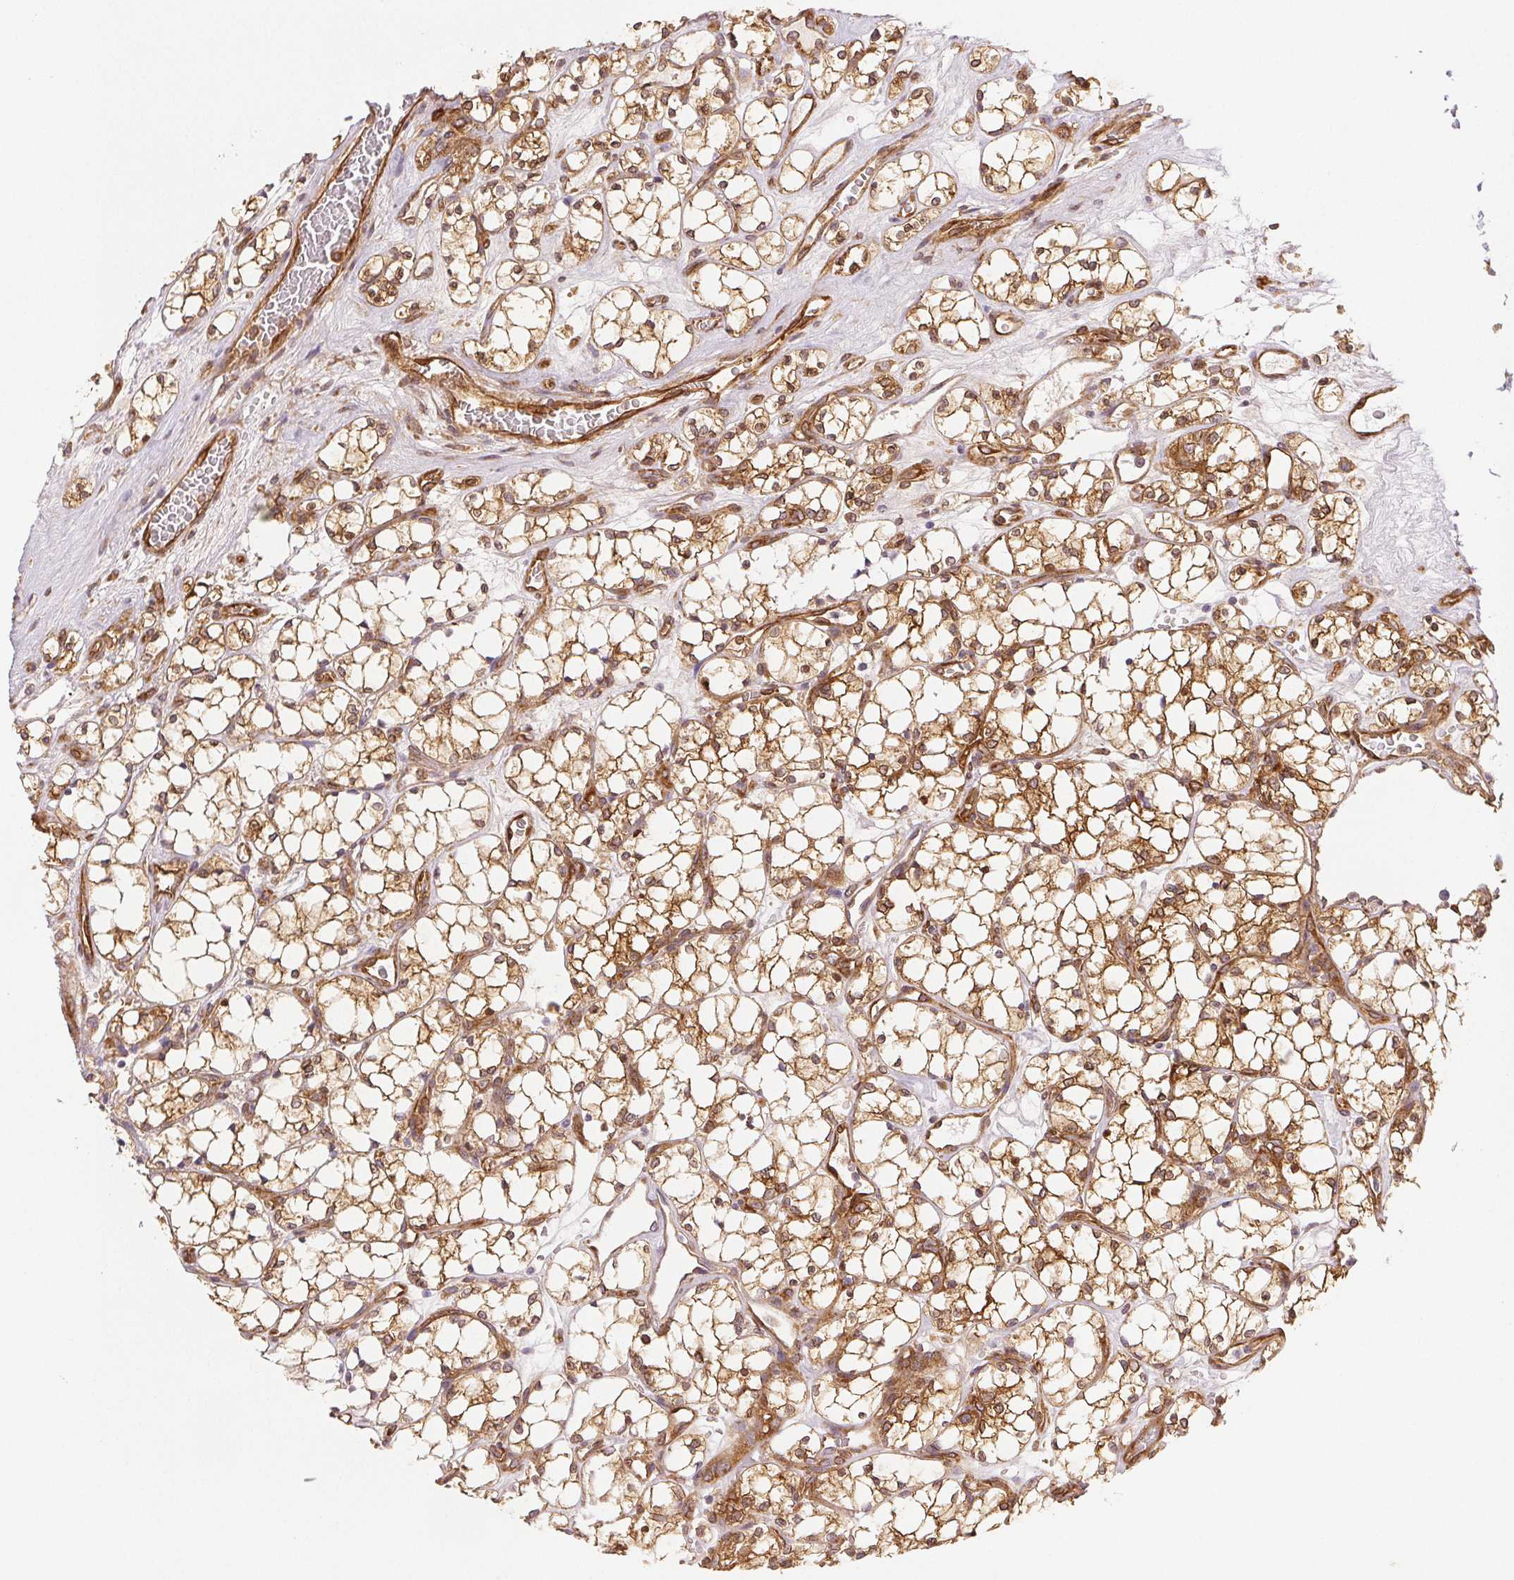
{"staining": {"intensity": "moderate", "quantity": ">75%", "location": "cytoplasmic/membranous"}, "tissue": "renal cancer", "cell_type": "Tumor cells", "image_type": "cancer", "snomed": [{"axis": "morphology", "description": "Adenocarcinoma, NOS"}, {"axis": "topography", "description": "Kidney"}], "caption": "This is an image of IHC staining of adenocarcinoma (renal), which shows moderate positivity in the cytoplasmic/membranous of tumor cells.", "gene": "DIAPH2", "patient": {"sex": "female", "age": 69}}